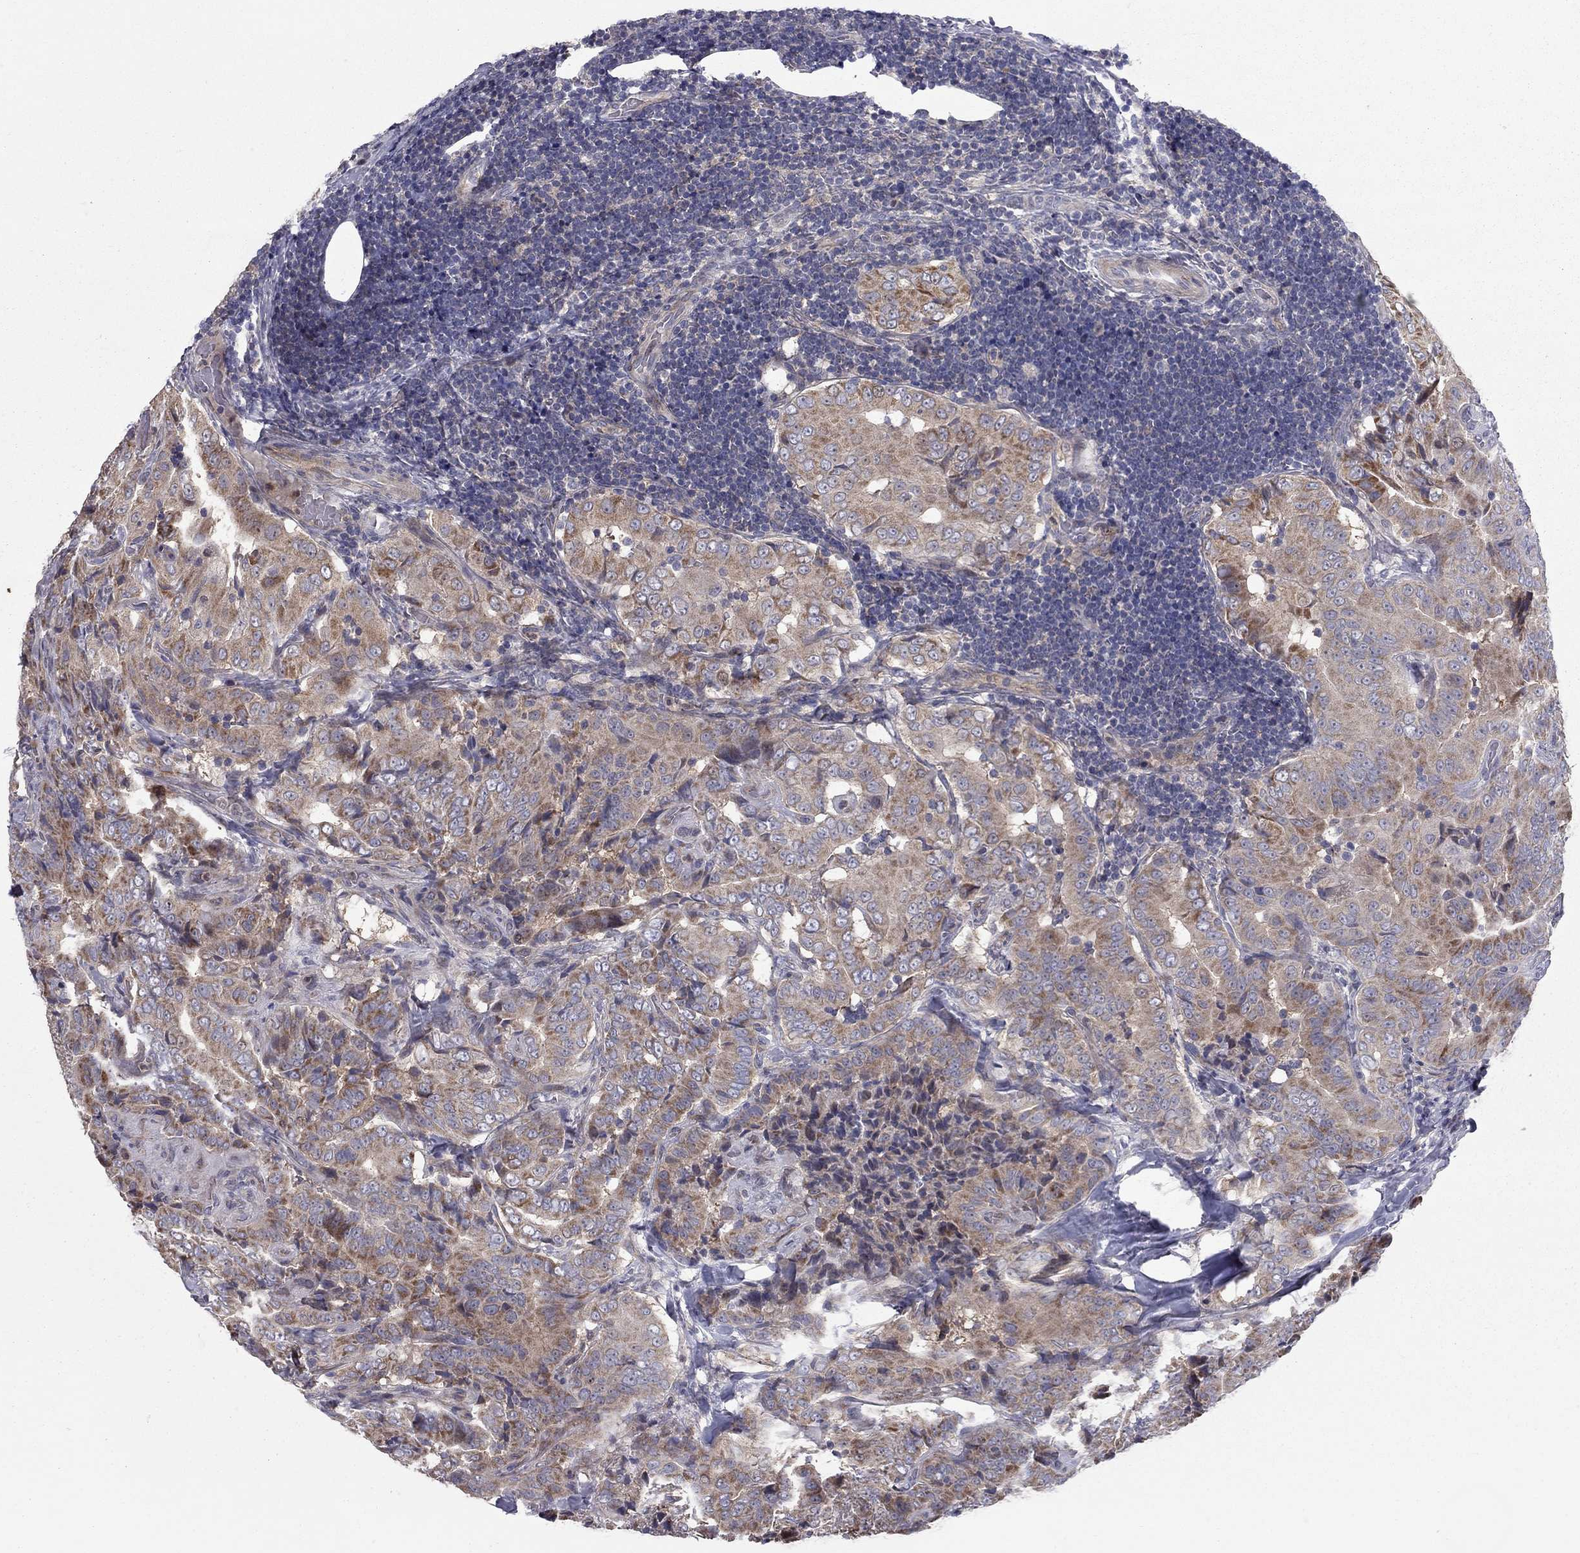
{"staining": {"intensity": "moderate", "quantity": ">75%", "location": "cytoplasmic/membranous"}, "tissue": "thyroid cancer", "cell_type": "Tumor cells", "image_type": "cancer", "snomed": [{"axis": "morphology", "description": "Papillary adenocarcinoma, NOS"}, {"axis": "topography", "description": "Thyroid gland"}], "caption": "IHC image of neoplastic tissue: papillary adenocarcinoma (thyroid) stained using immunohistochemistry displays medium levels of moderate protein expression localized specifically in the cytoplasmic/membranous of tumor cells, appearing as a cytoplasmic/membranous brown color.", "gene": "DUSP7", "patient": {"sex": "male", "age": 61}}